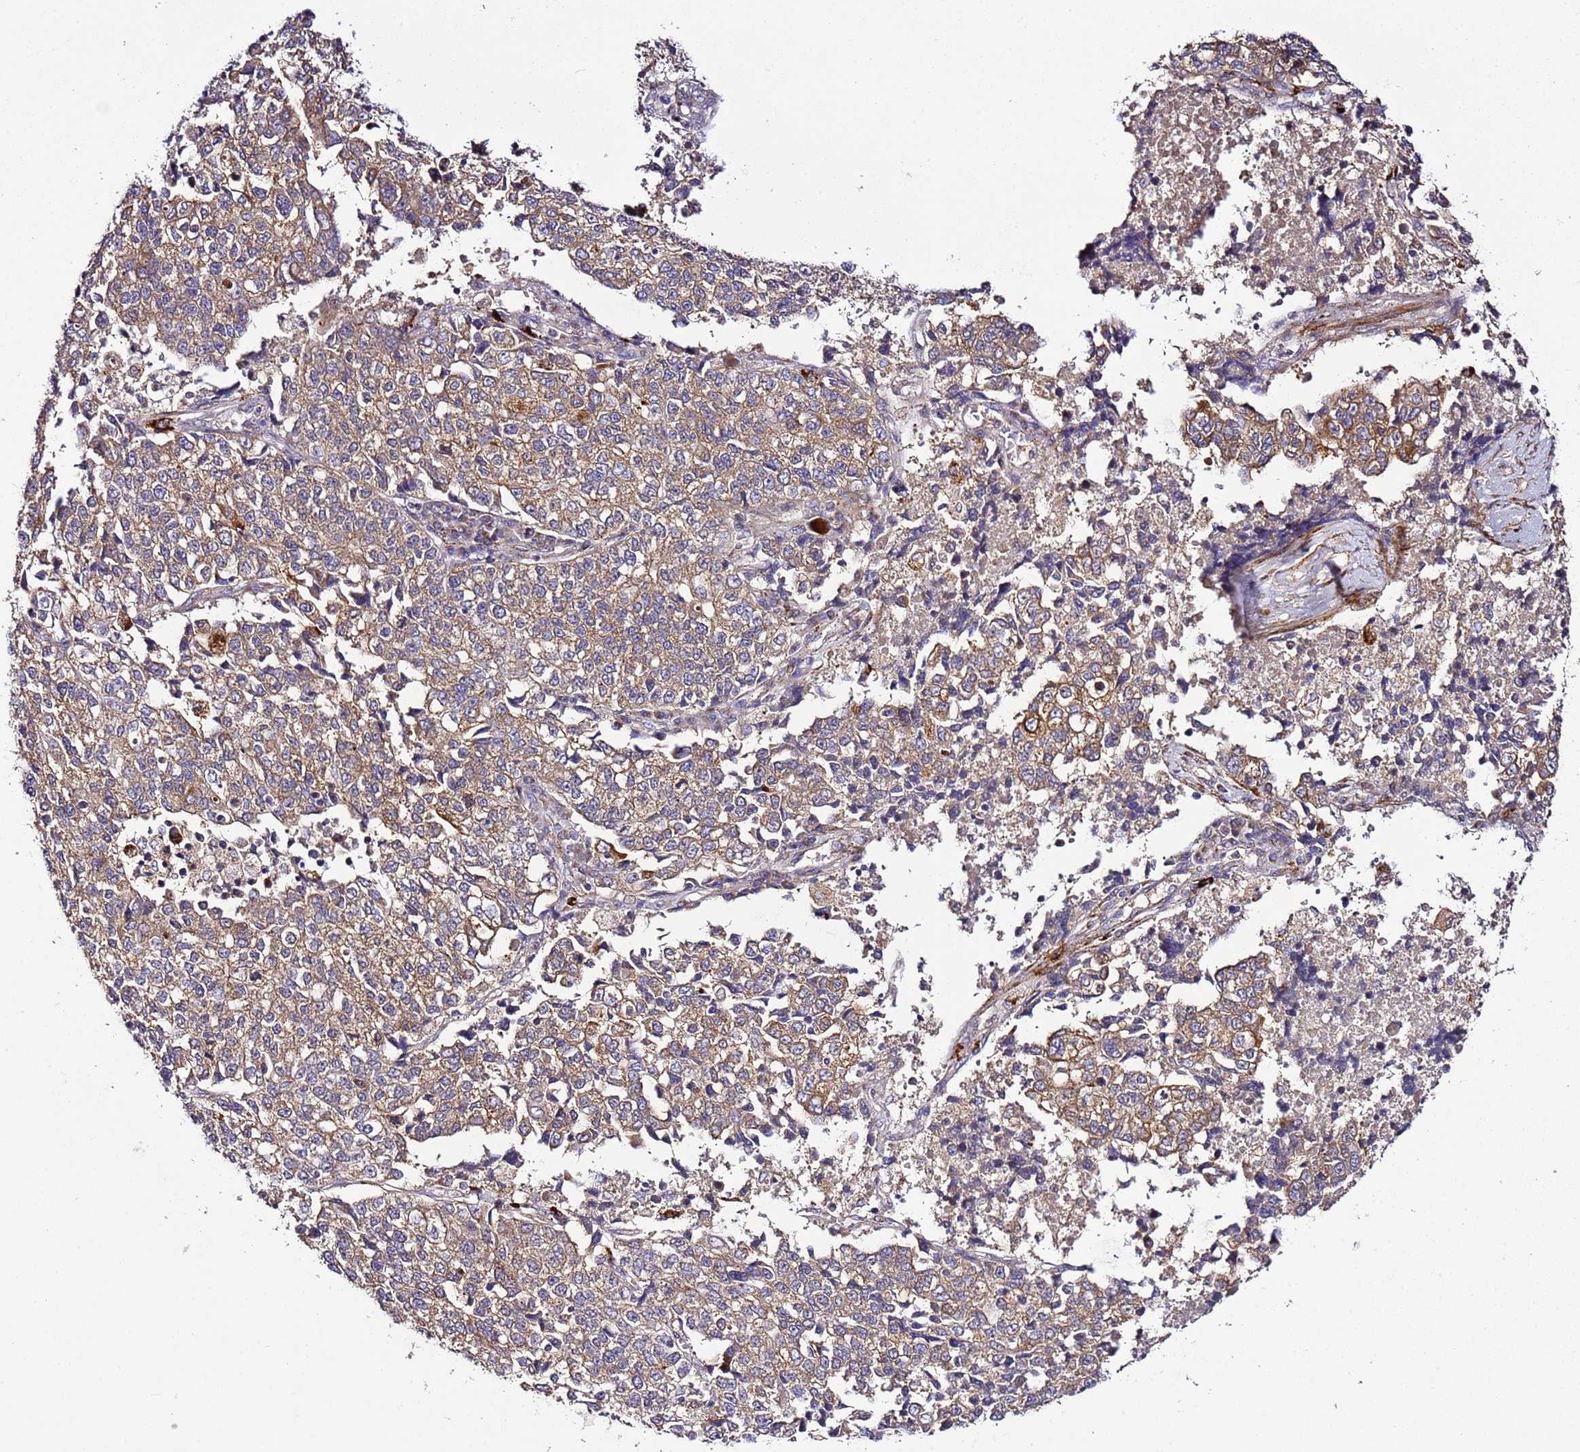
{"staining": {"intensity": "moderate", "quantity": ">75%", "location": "cytoplasmic/membranous"}, "tissue": "lung cancer", "cell_type": "Tumor cells", "image_type": "cancer", "snomed": [{"axis": "morphology", "description": "Adenocarcinoma, NOS"}, {"axis": "topography", "description": "Lung"}], "caption": "High-magnification brightfield microscopy of lung cancer (adenocarcinoma) stained with DAB (brown) and counterstained with hematoxylin (blue). tumor cells exhibit moderate cytoplasmic/membranous staining is appreciated in about>75% of cells.", "gene": "PVRIG", "patient": {"sex": "male", "age": 49}}